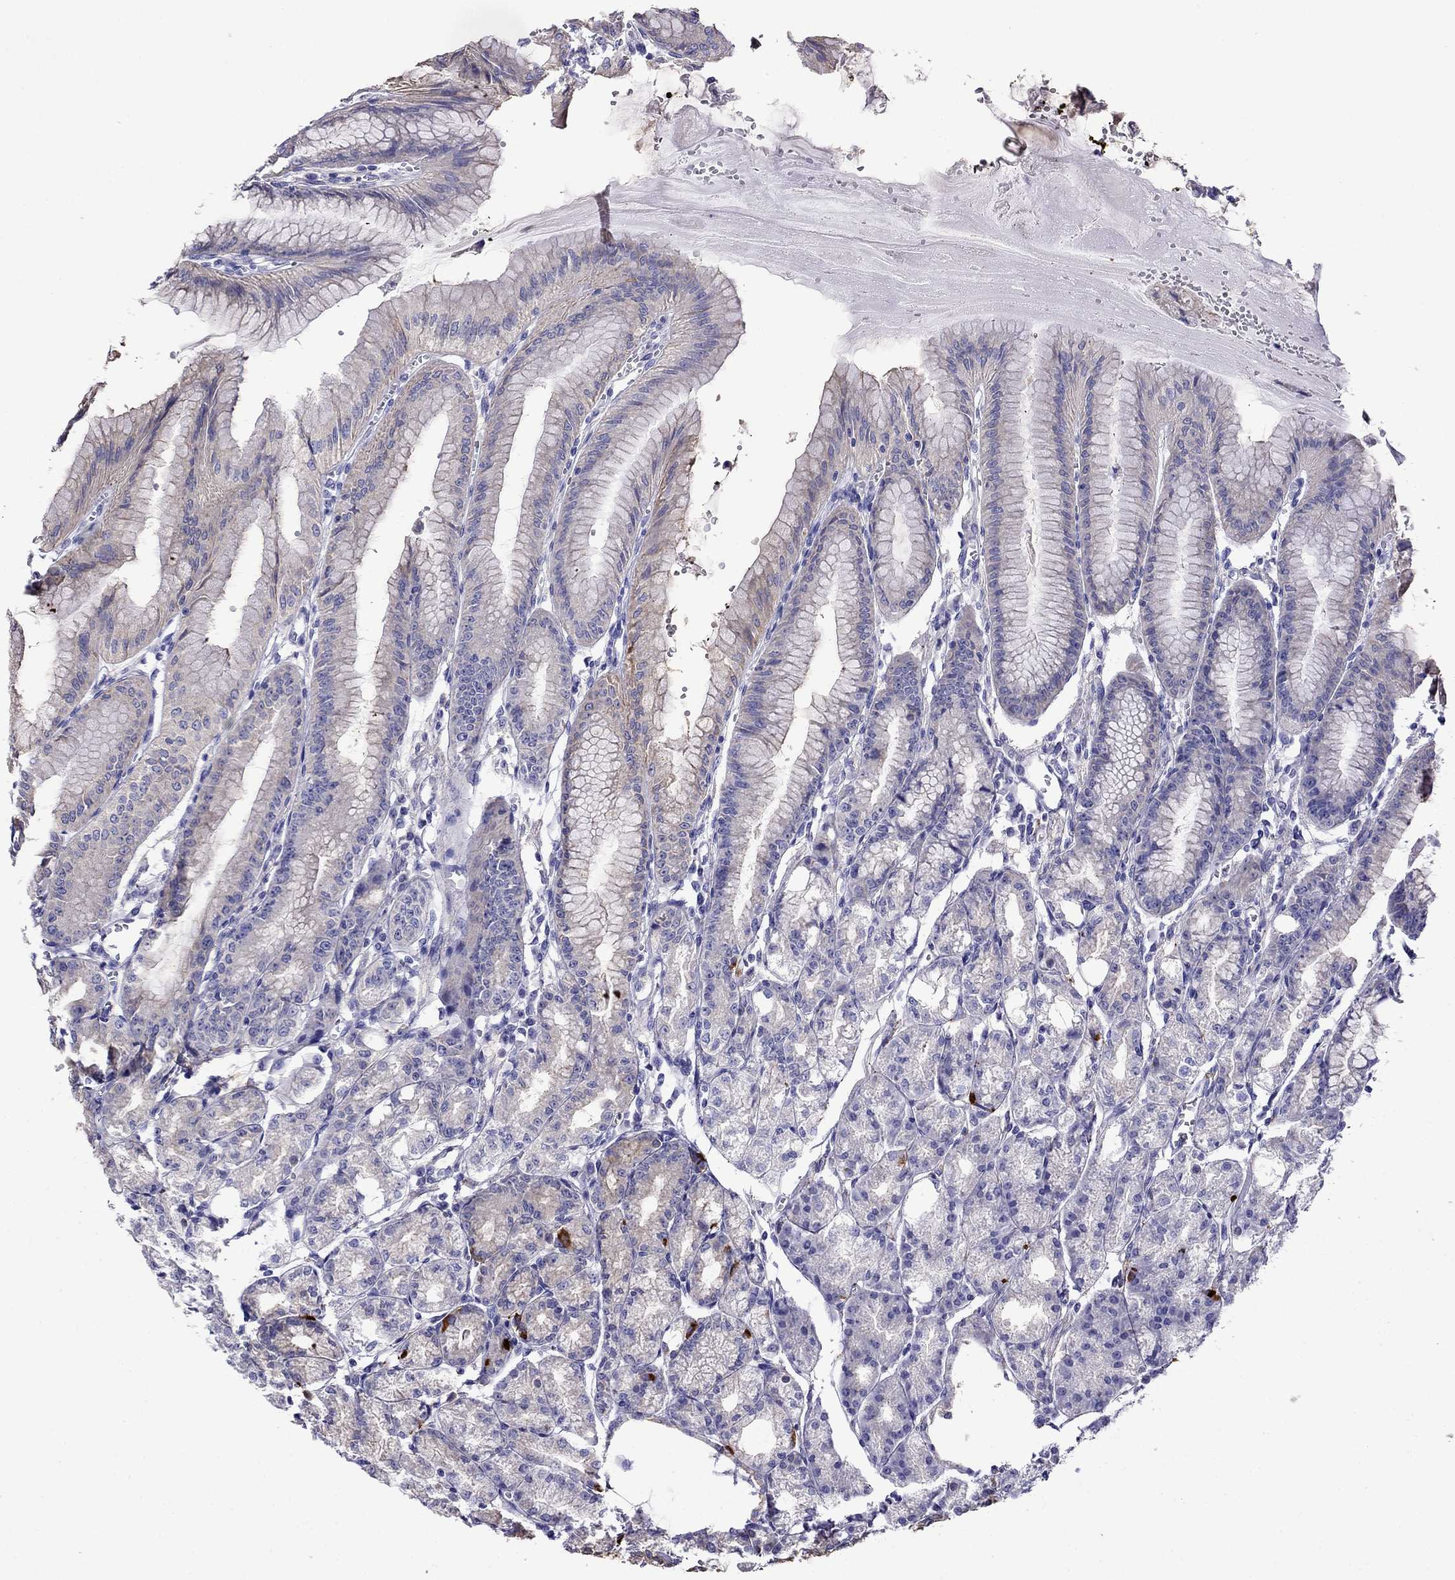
{"staining": {"intensity": "weak", "quantity": "<25%", "location": "cytoplasmic/membranous"}, "tissue": "stomach", "cell_type": "Glandular cells", "image_type": "normal", "snomed": [{"axis": "morphology", "description": "Normal tissue, NOS"}, {"axis": "topography", "description": "Stomach, lower"}], "caption": "This is an immunohistochemistry image of unremarkable human stomach. There is no positivity in glandular cells.", "gene": "SCG2", "patient": {"sex": "male", "age": 71}}